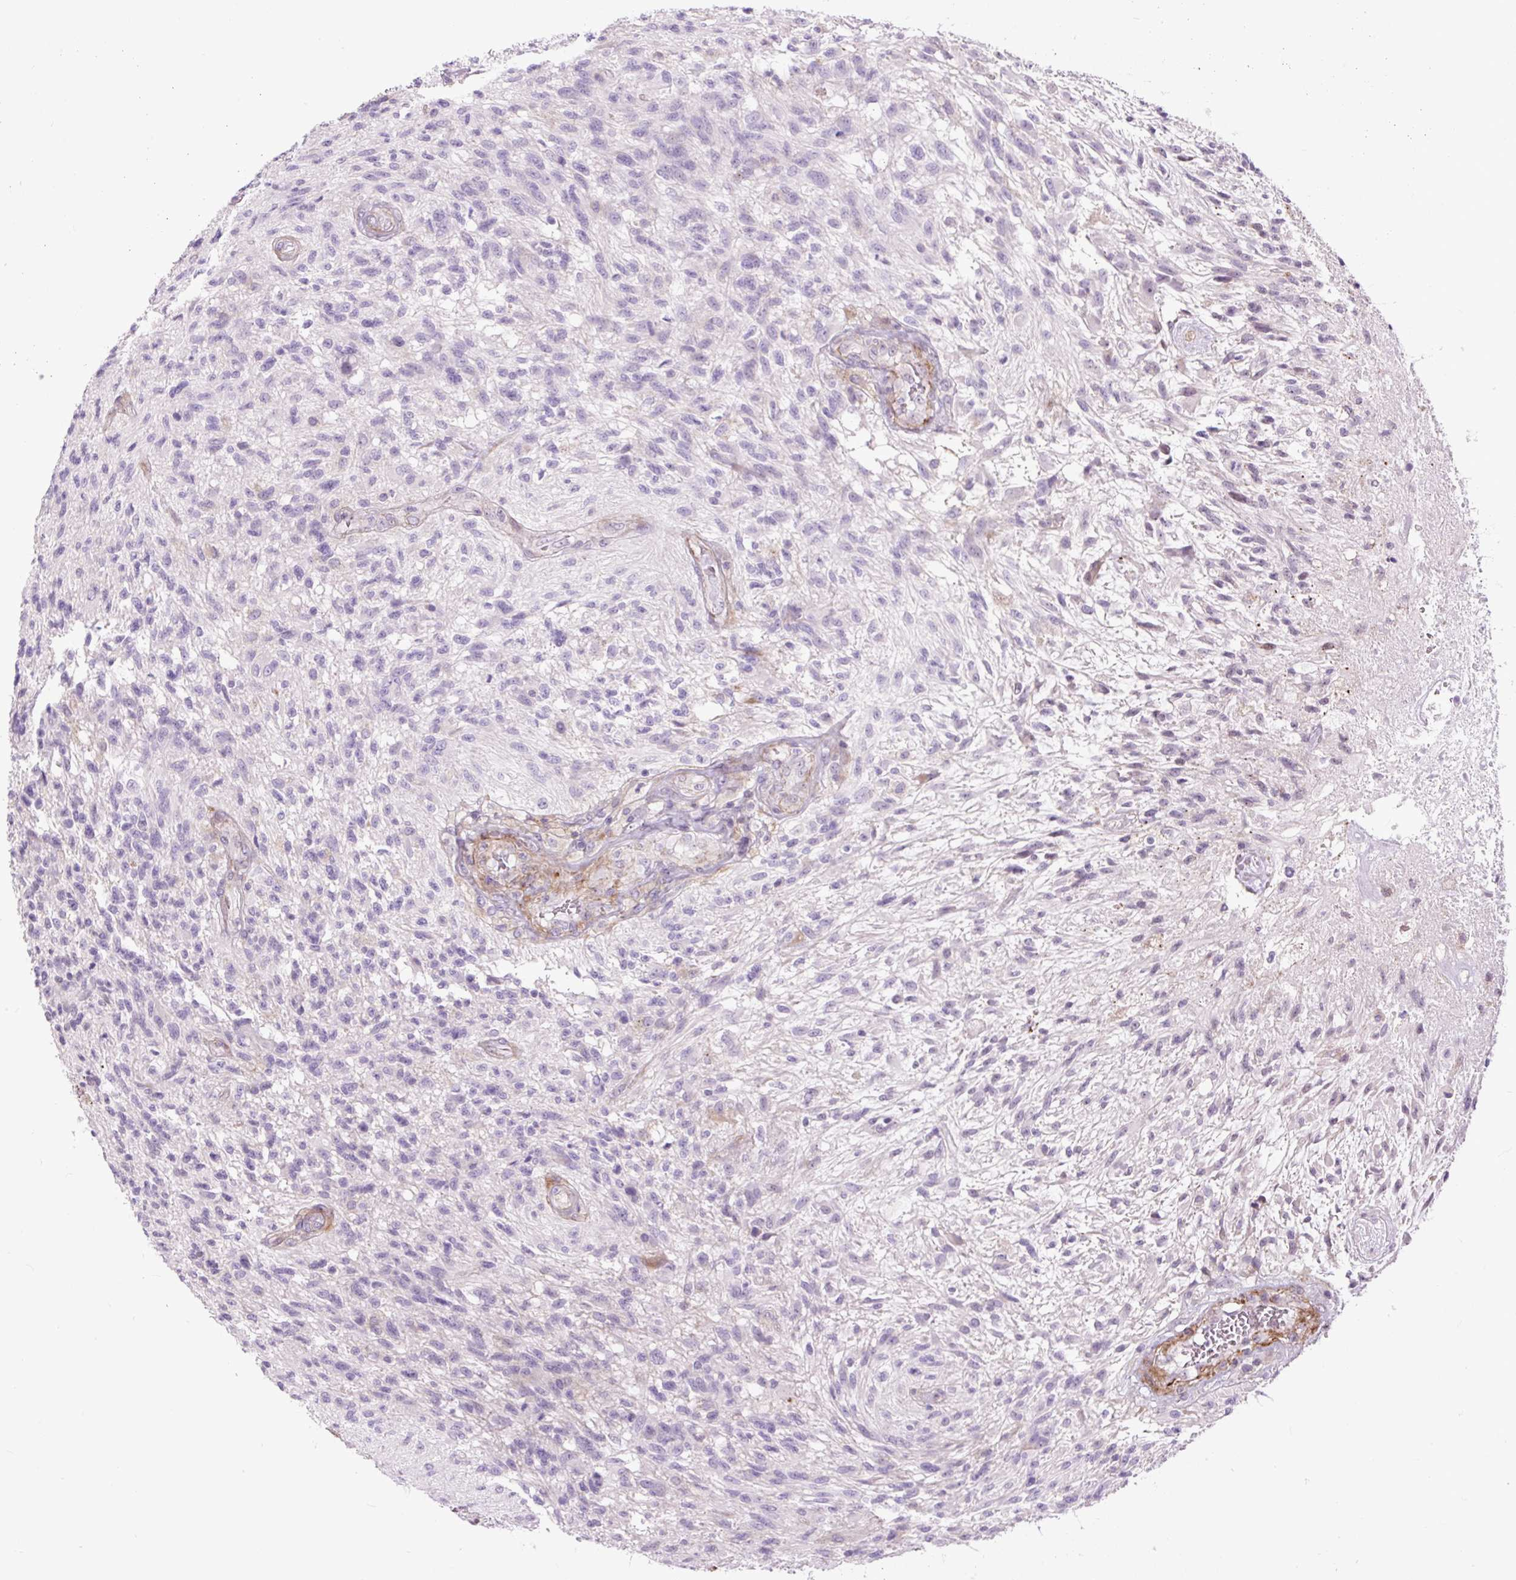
{"staining": {"intensity": "negative", "quantity": "none", "location": "none"}, "tissue": "glioma", "cell_type": "Tumor cells", "image_type": "cancer", "snomed": [{"axis": "morphology", "description": "Glioma, malignant, High grade"}, {"axis": "topography", "description": "Brain"}], "caption": "A high-resolution photomicrograph shows IHC staining of high-grade glioma (malignant), which demonstrates no significant positivity in tumor cells.", "gene": "ZNF197", "patient": {"sex": "male", "age": 56}}